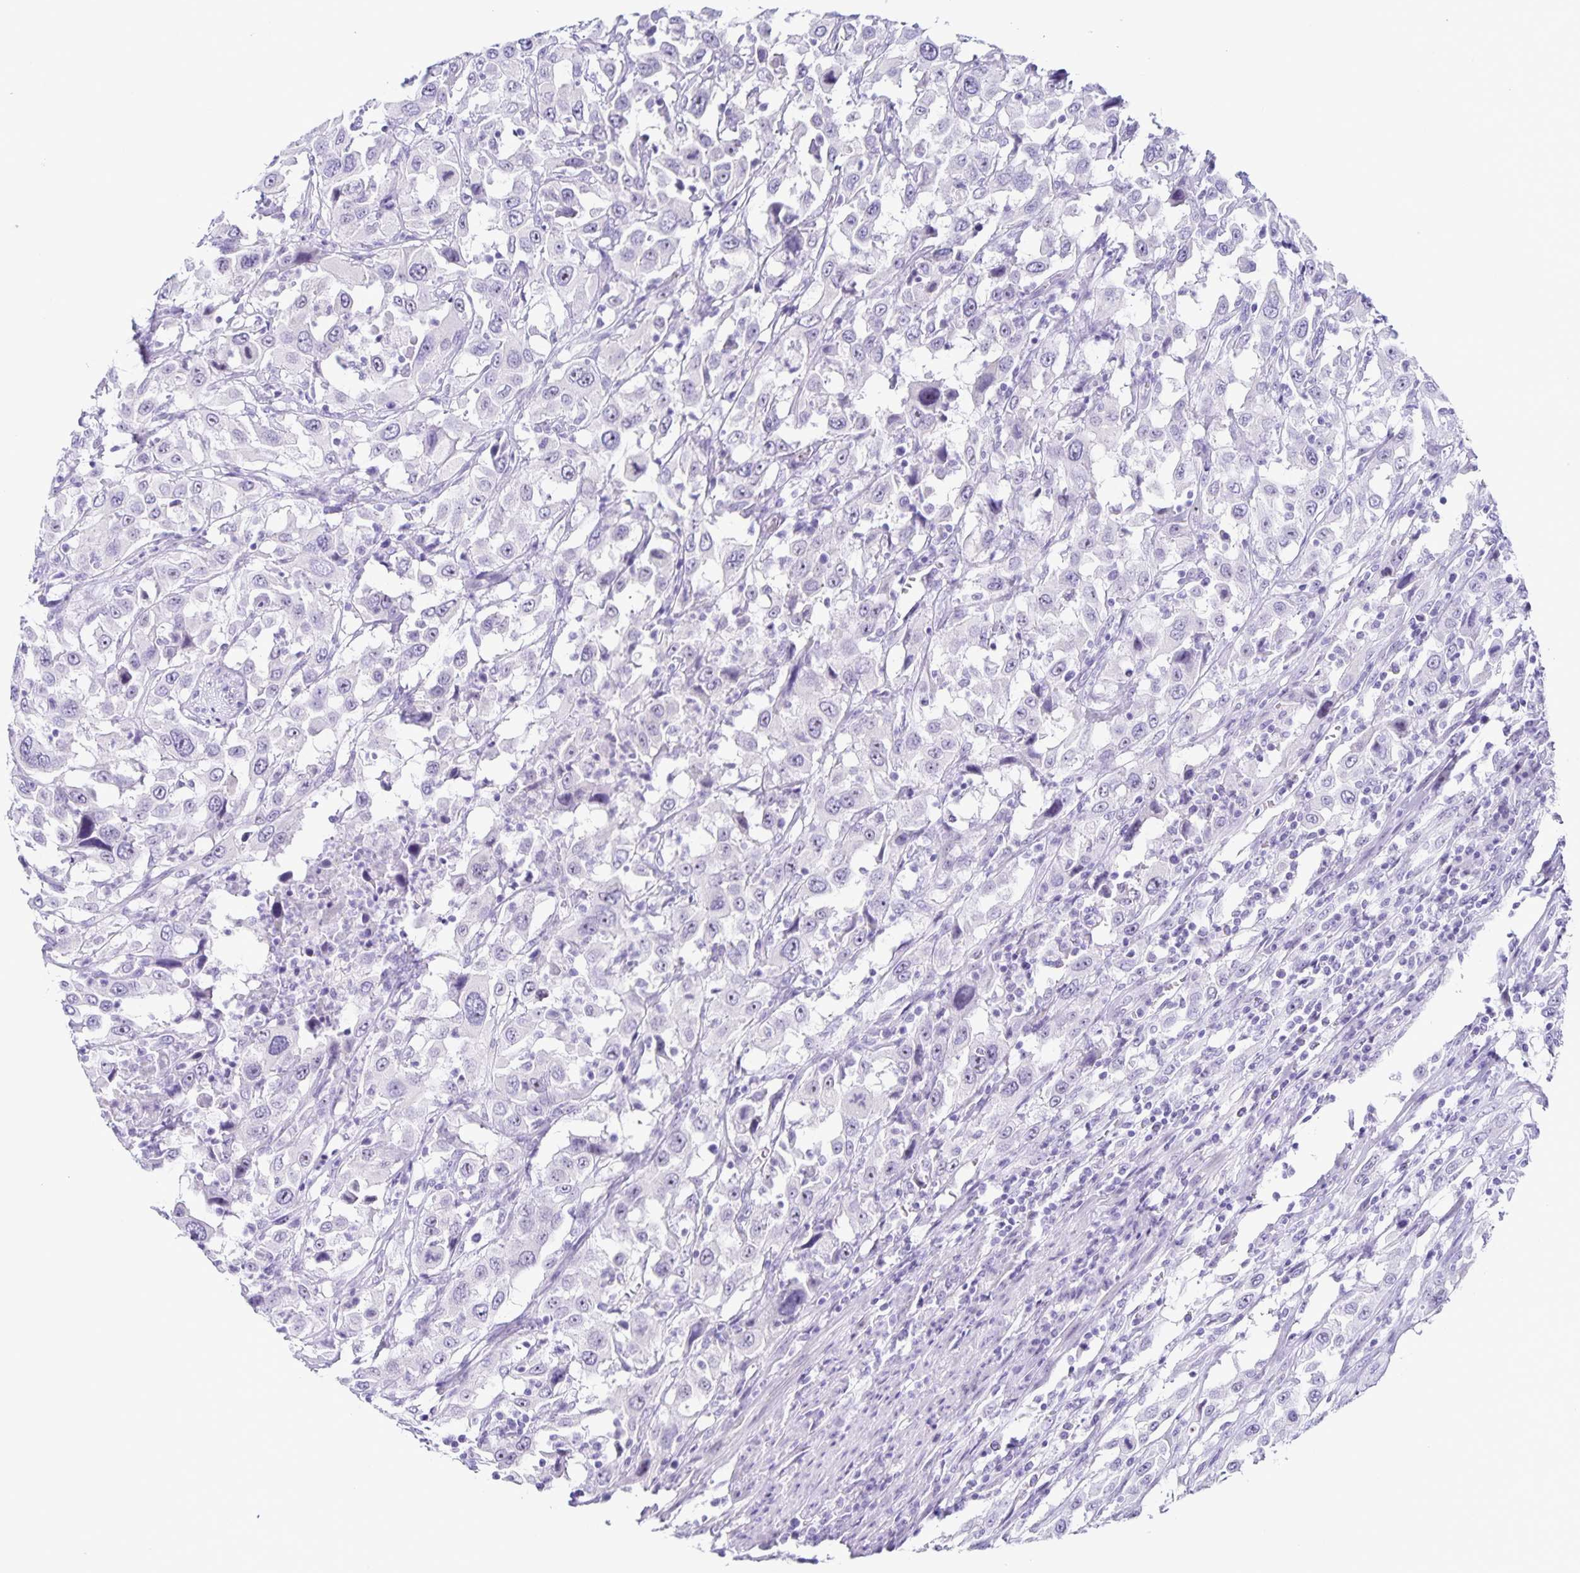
{"staining": {"intensity": "negative", "quantity": "none", "location": "none"}, "tissue": "urothelial cancer", "cell_type": "Tumor cells", "image_type": "cancer", "snomed": [{"axis": "morphology", "description": "Urothelial carcinoma, High grade"}, {"axis": "topography", "description": "Urinary bladder"}], "caption": "Immunohistochemistry (IHC) image of neoplastic tissue: human urothelial cancer stained with DAB (3,3'-diaminobenzidine) demonstrates no significant protein staining in tumor cells.", "gene": "FAM170A", "patient": {"sex": "male", "age": 61}}